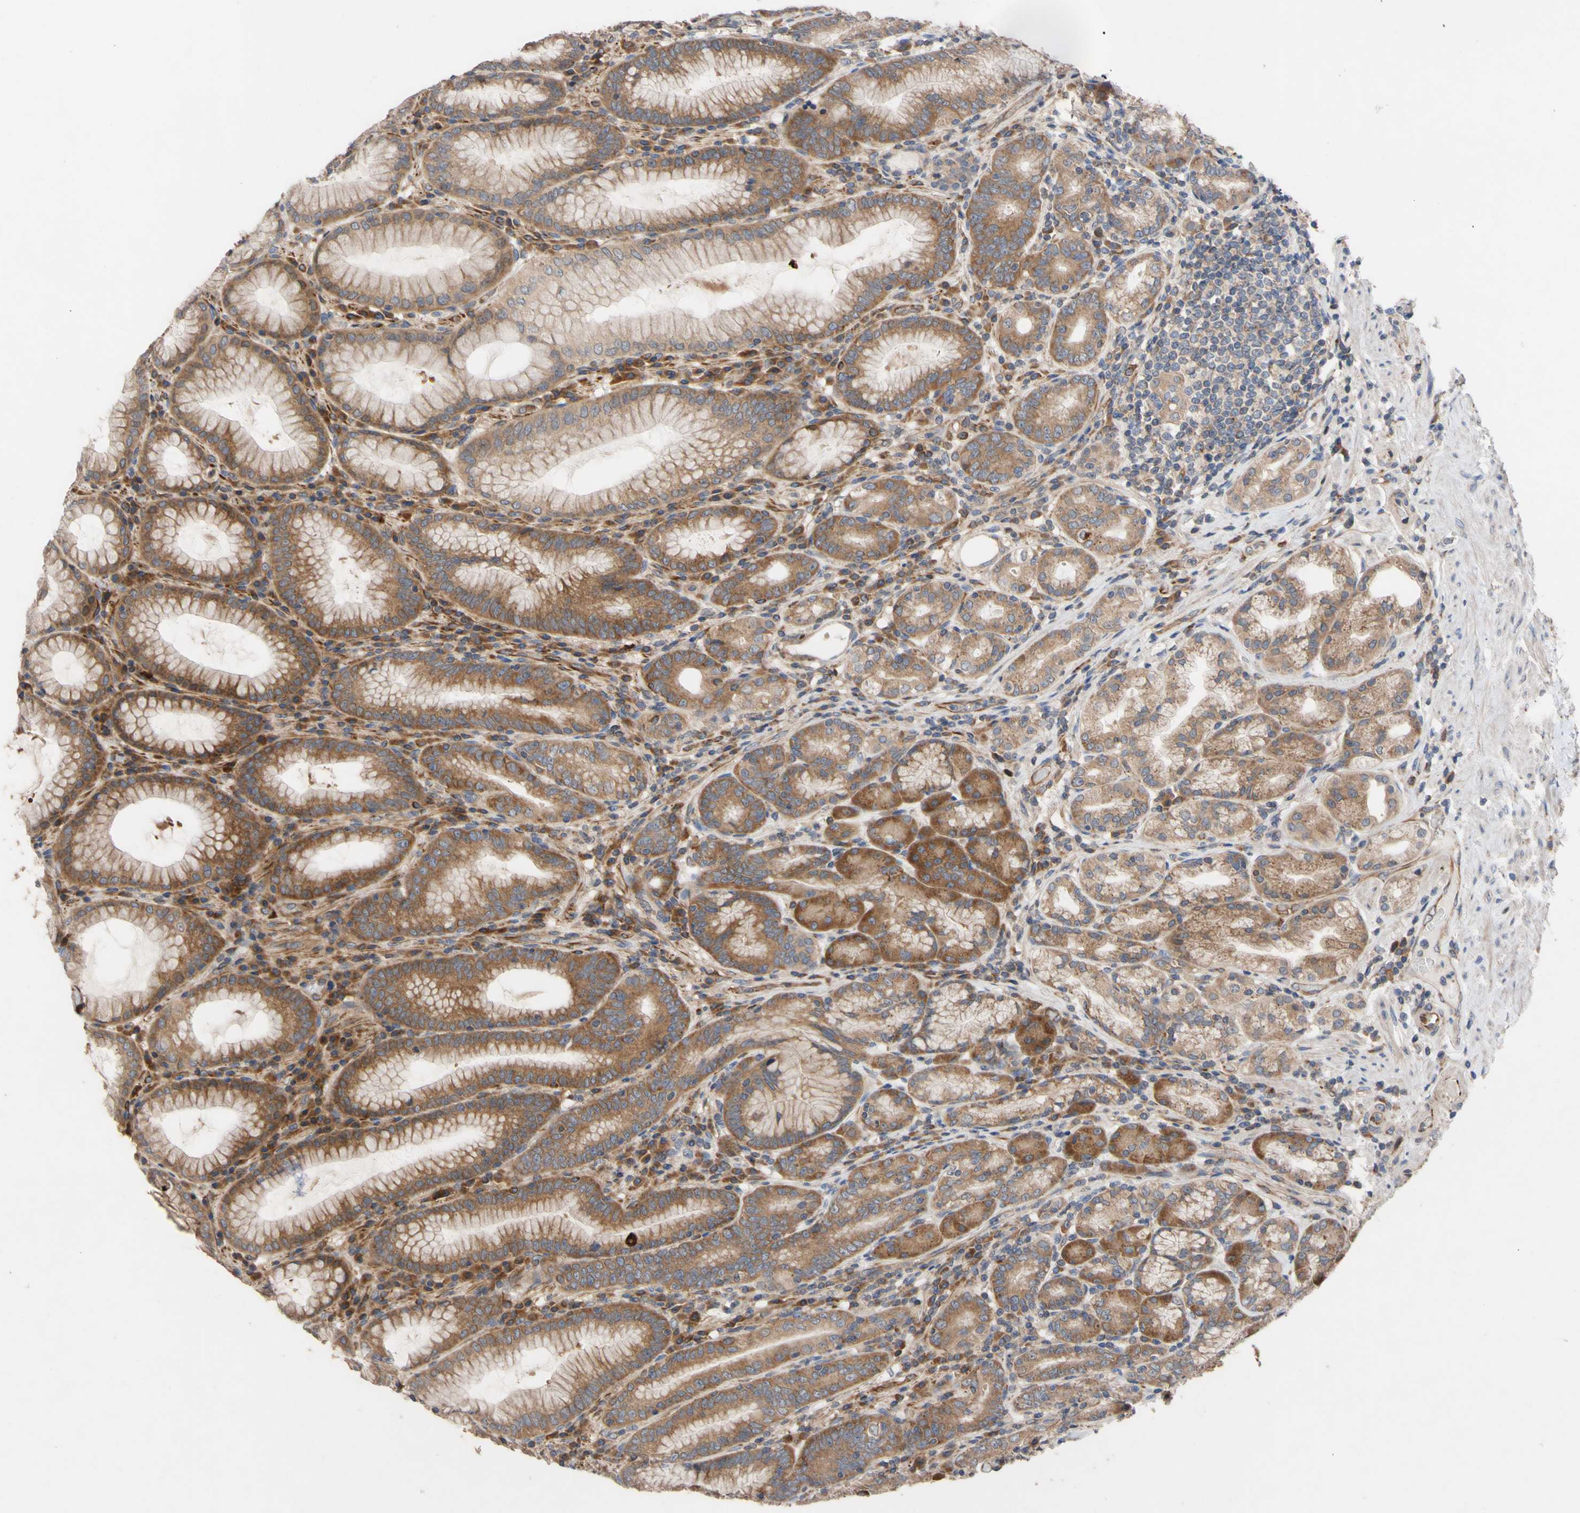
{"staining": {"intensity": "moderate", "quantity": ">75%", "location": "cytoplasmic/membranous"}, "tissue": "stomach", "cell_type": "Glandular cells", "image_type": "normal", "snomed": [{"axis": "morphology", "description": "Normal tissue, NOS"}, {"axis": "topography", "description": "Stomach, lower"}], "caption": "Immunohistochemistry of unremarkable human stomach demonstrates medium levels of moderate cytoplasmic/membranous staining in approximately >75% of glandular cells. The staining was performed using DAB (3,3'-diaminobenzidine) to visualize the protein expression in brown, while the nuclei were stained in blue with hematoxylin (Magnification: 20x).", "gene": "EIF2S3", "patient": {"sex": "female", "age": 76}}